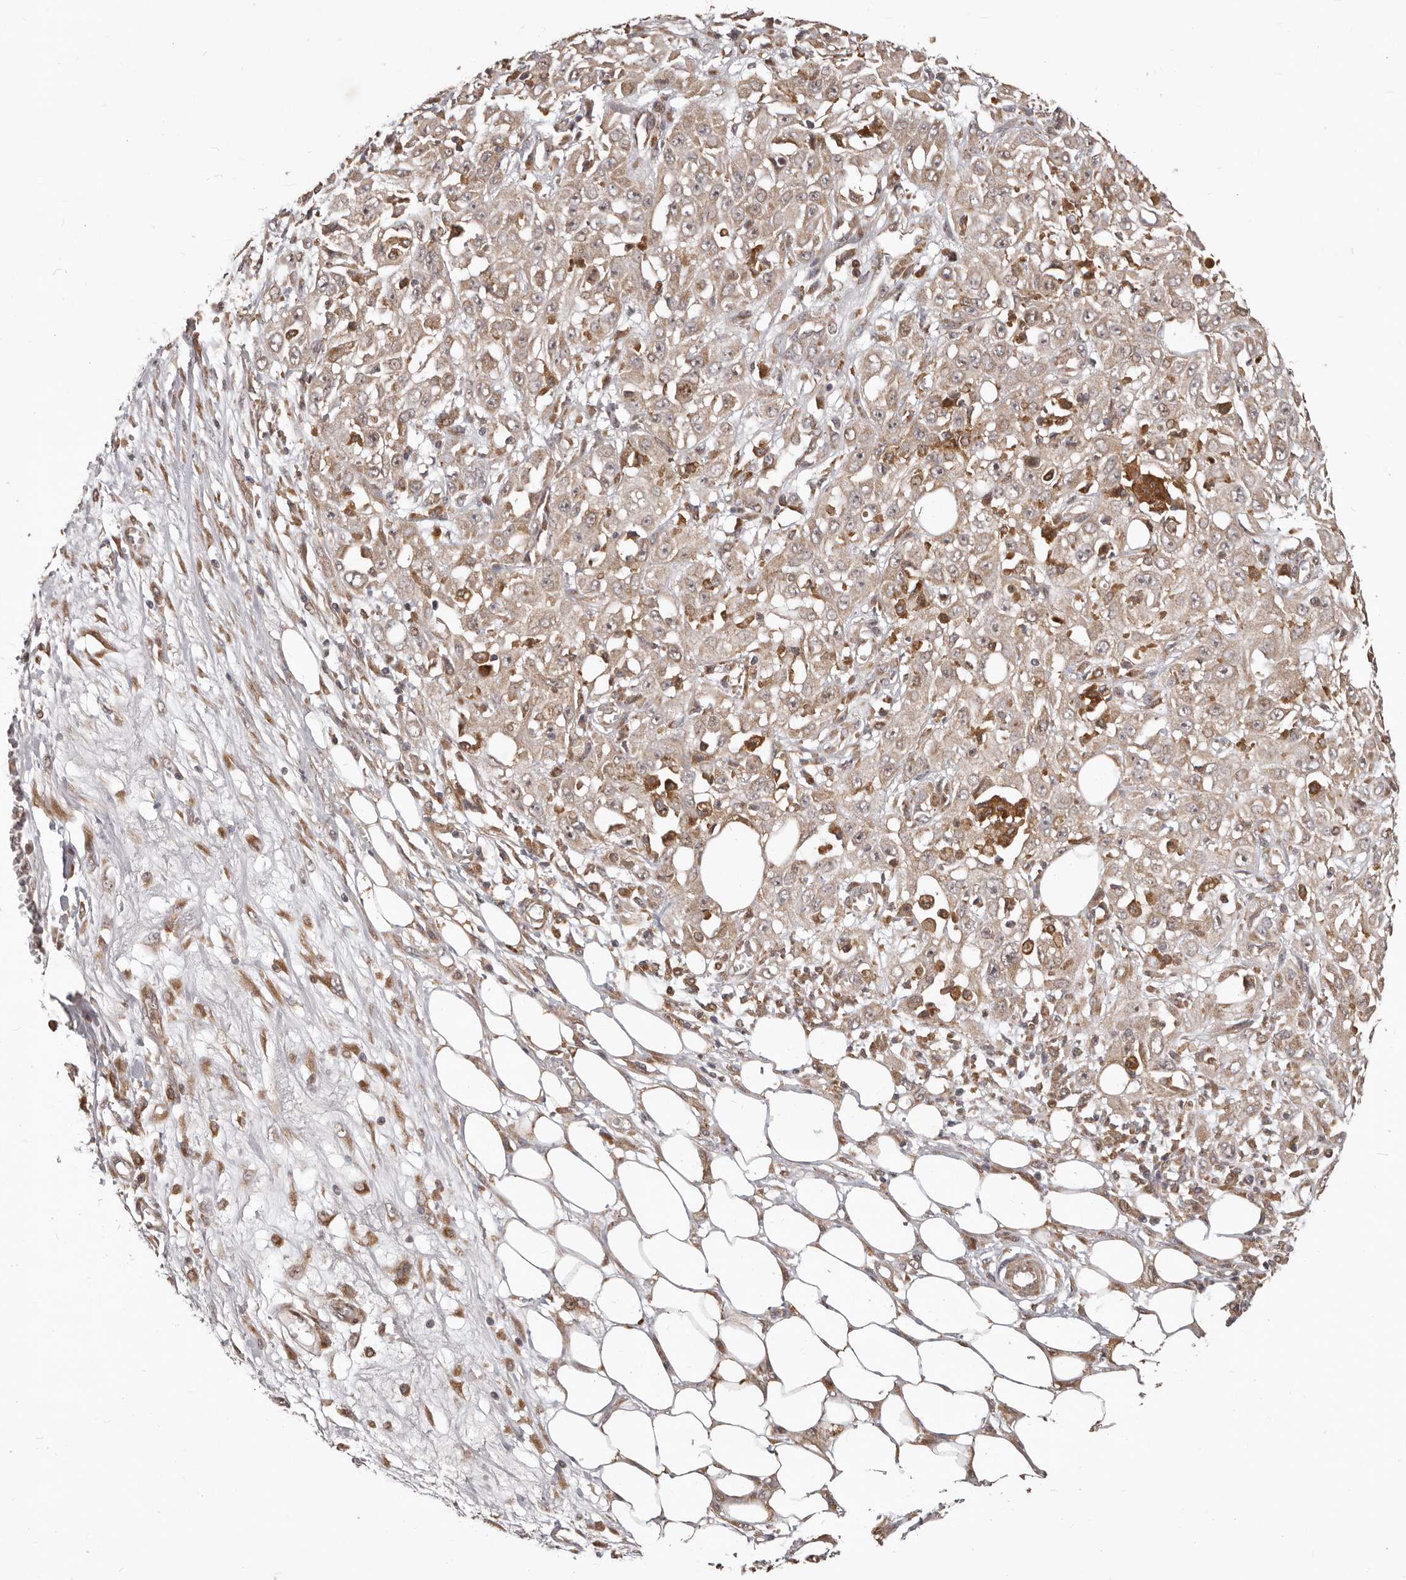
{"staining": {"intensity": "weak", "quantity": ">75%", "location": "cytoplasmic/membranous"}, "tissue": "skin cancer", "cell_type": "Tumor cells", "image_type": "cancer", "snomed": [{"axis": "morphology", "description": "Squamous cell carcinoma, NOS"}, {"axis": "morphology", "description": "Squamous cell carcinoma, metastatic, NOS"}, {"axis": "topography", "description": "Skin"}, {"axis": "topography", "description": "Lymph node"}], "caption": "The immunohistochemical stain shows weak cytoplasmic/membranous positivity in tumor cells of skin metastatic squamous cell carcinoma tissue. (DAB (3,3'-diaminobenzidine) IHC with brightfield microscopy, high magnification).", "gene": "RNF187", "patient": {"sex": "male", "age": 75}}